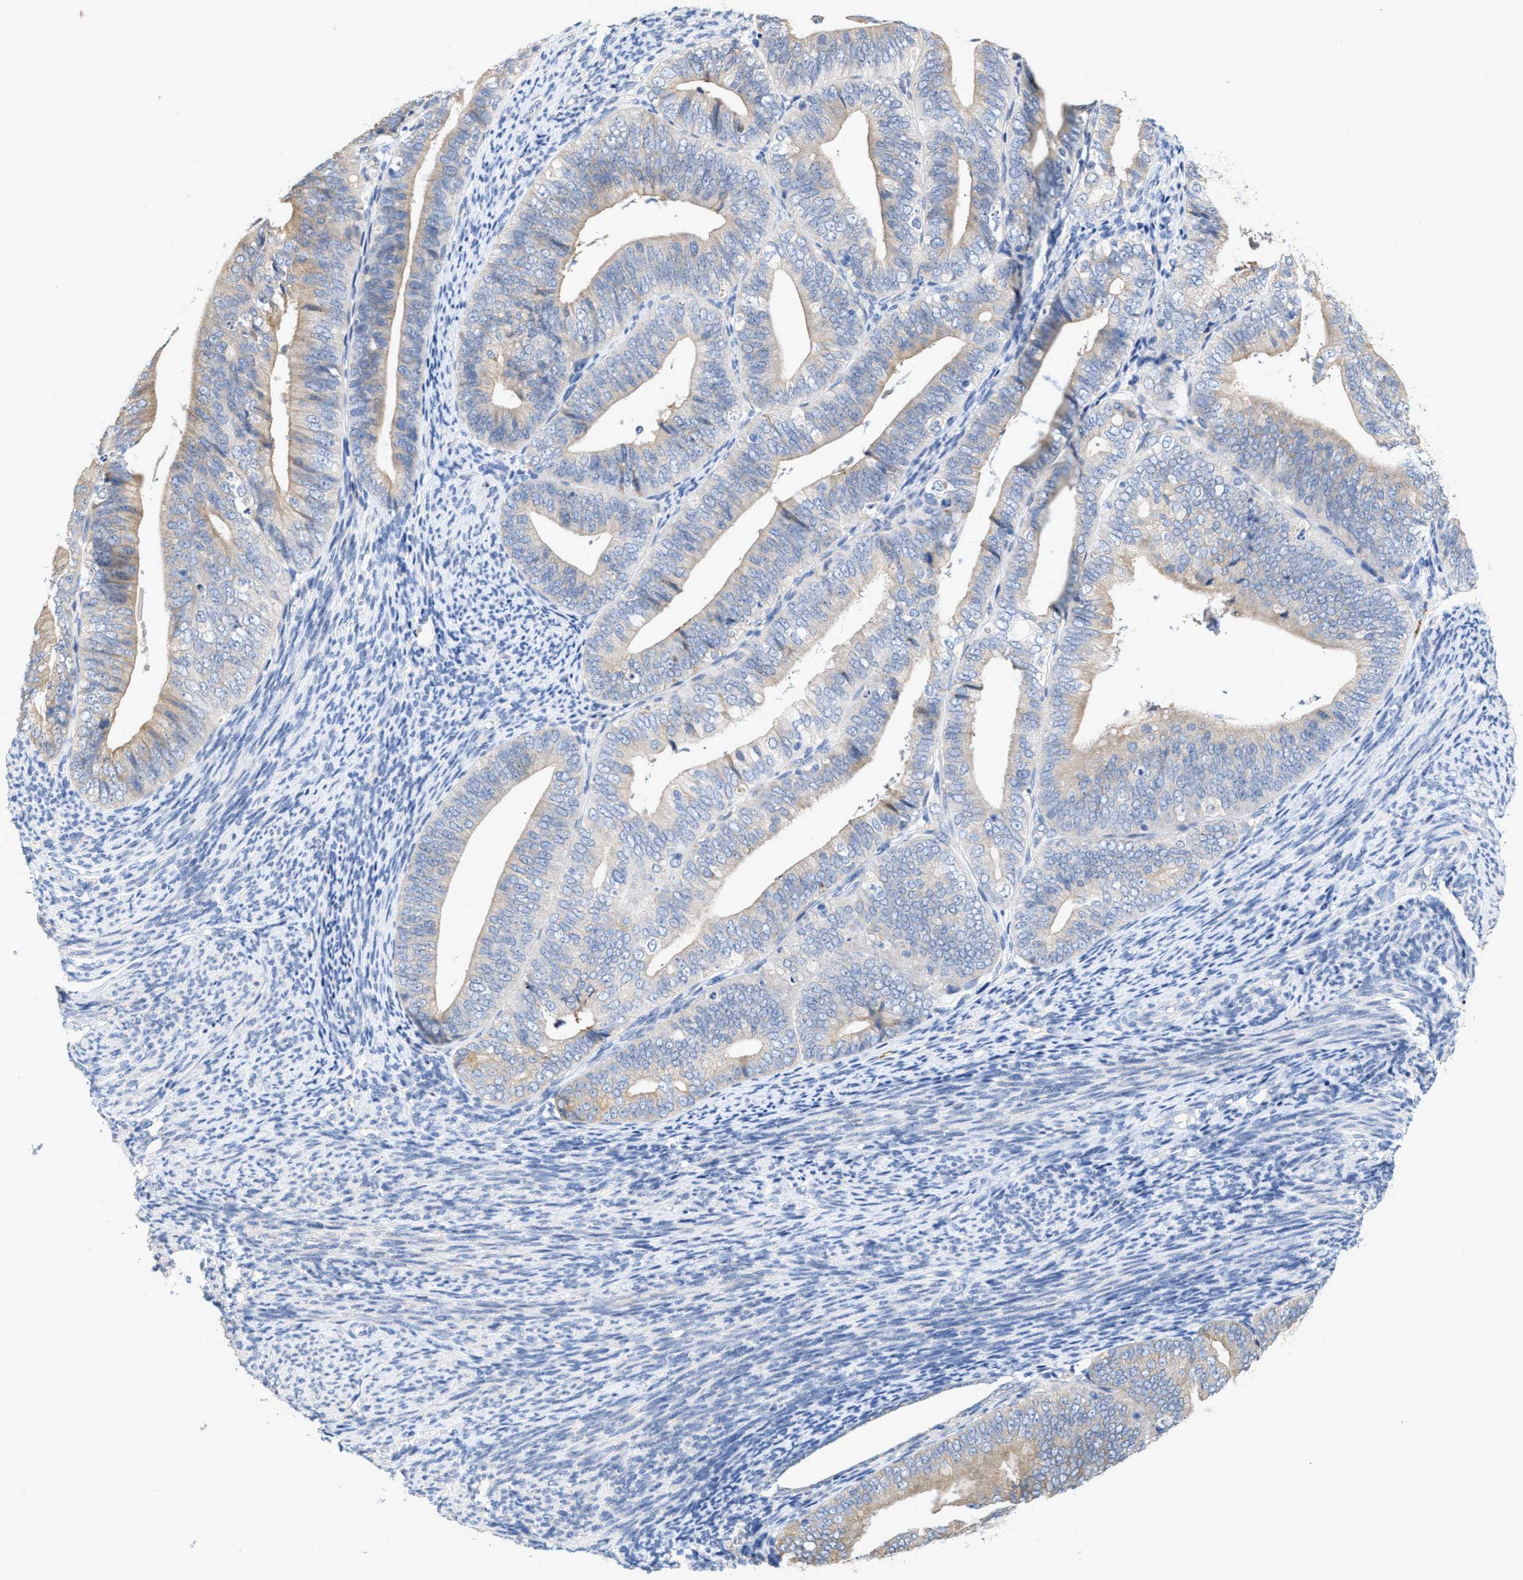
{"staining": {"intensity": "weak", "quantity": "25%-75%", "location": "cytoplasmic/membranous"}, "tissue": "endometrial cancer", "cell_type": "Tumor cells", "image_type": "cancer", "snomed": [{"axis": "morphology", "description": "Adenocarcinoma, NOS"}, {"axis": "topography", "description": "Endometrium"}], "caption": "This histopathology image shows immunohistochemistry (IHC) staining of human endometrial cancer, with low weak cytoplasmic/membranous expression in about 25%-75% of tumor cells.", "gene": "RYR2", "patient": {"sex": "female", "age": 63}}